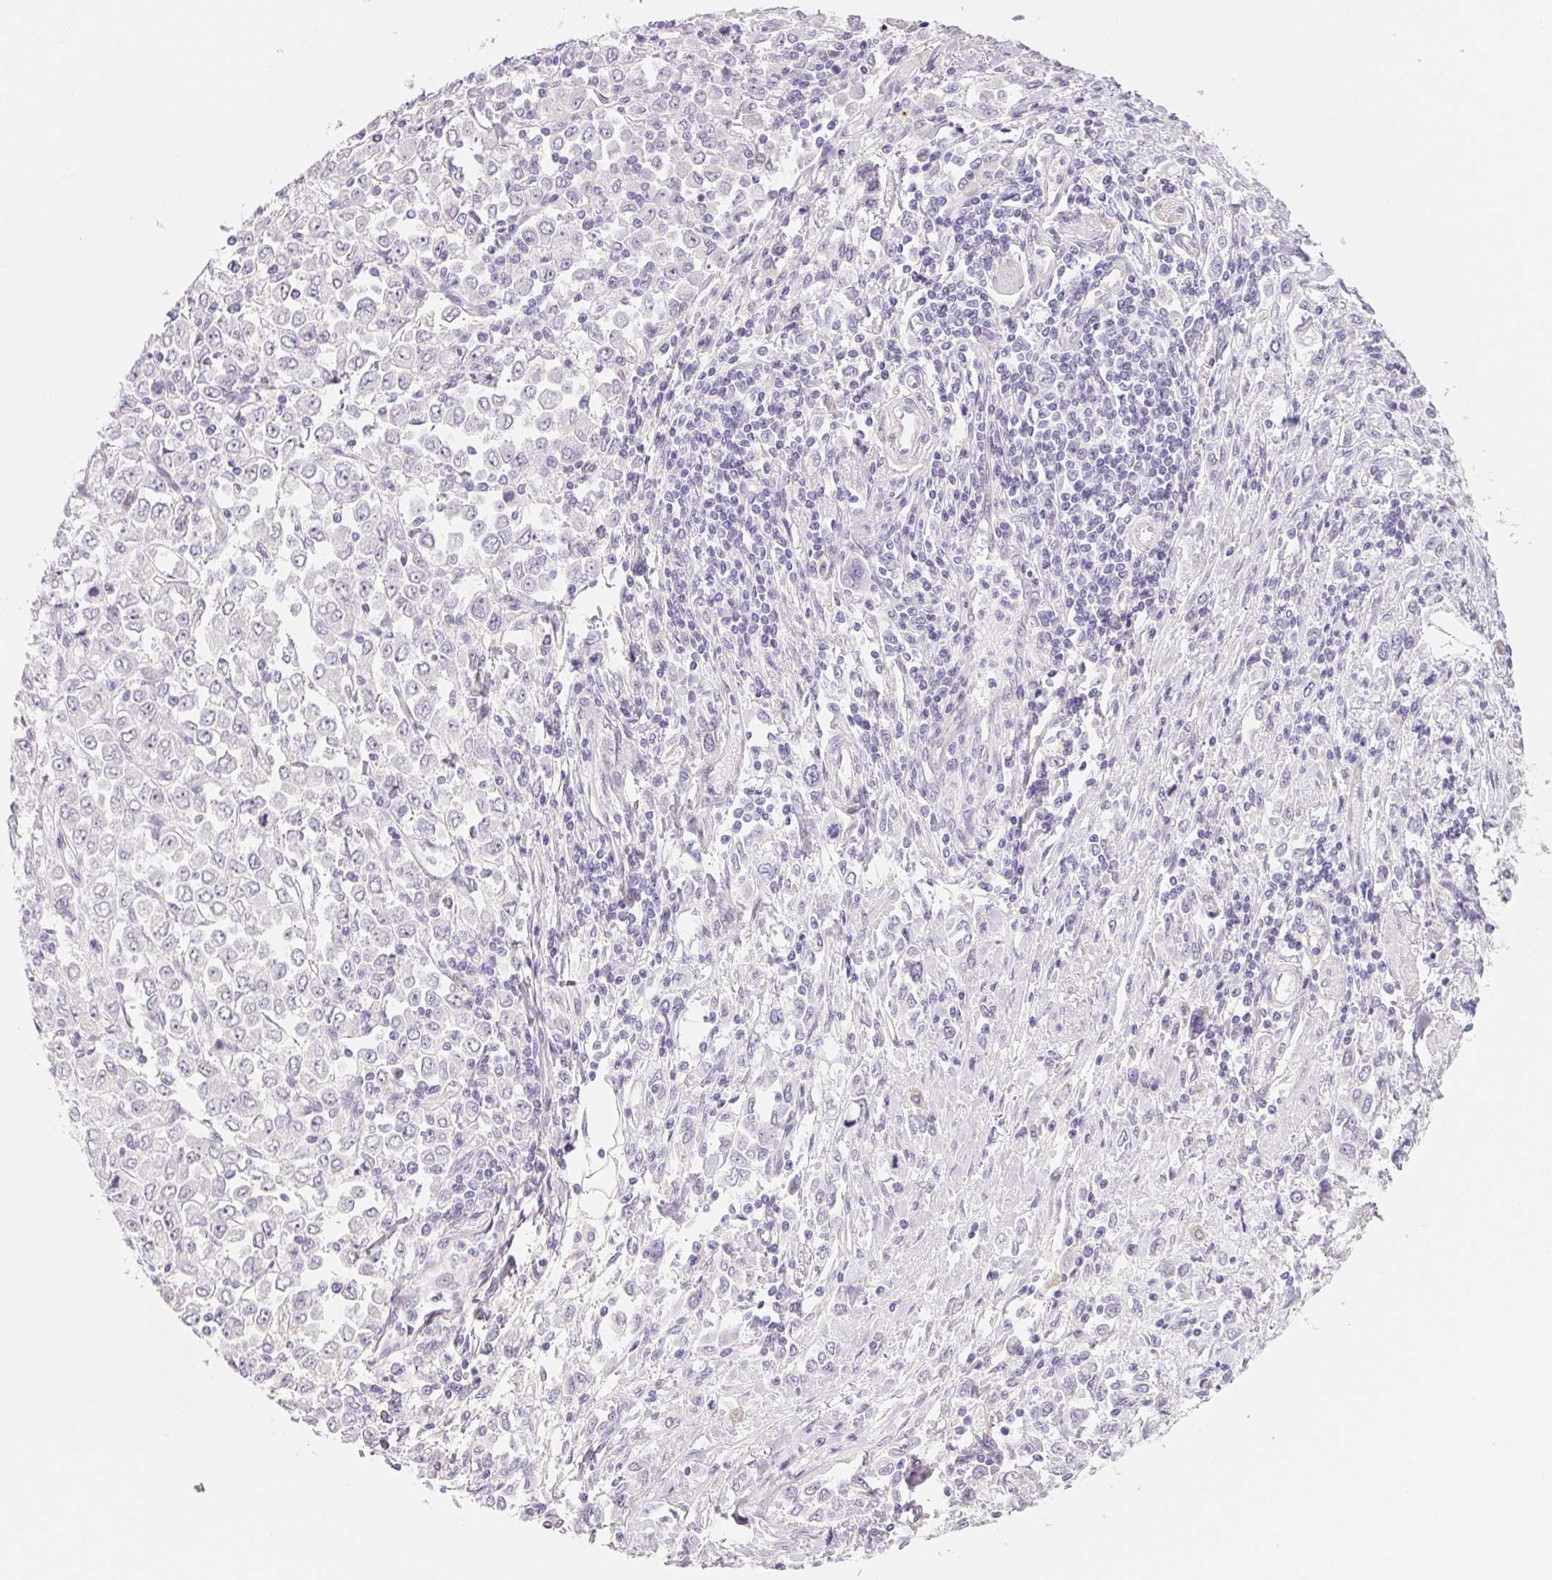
{"staining": {"intensity": "negative", "quantity": "none", "location": "none"}, "tissue": "stomach cancer", "cell_type": "Tumor cells", "image_type": "cancer", "snomed": [{"axis": "morphology", "description": "Adenocarcinoma, NOS"}, {"axis": "topography", "description": "Stomach, upper"}], "caption": "IHC of stomach cancer demonstrates no staining in tumor cells.", "gene": "CTNND2", "patient": {"sex": "male", "age": 70}}